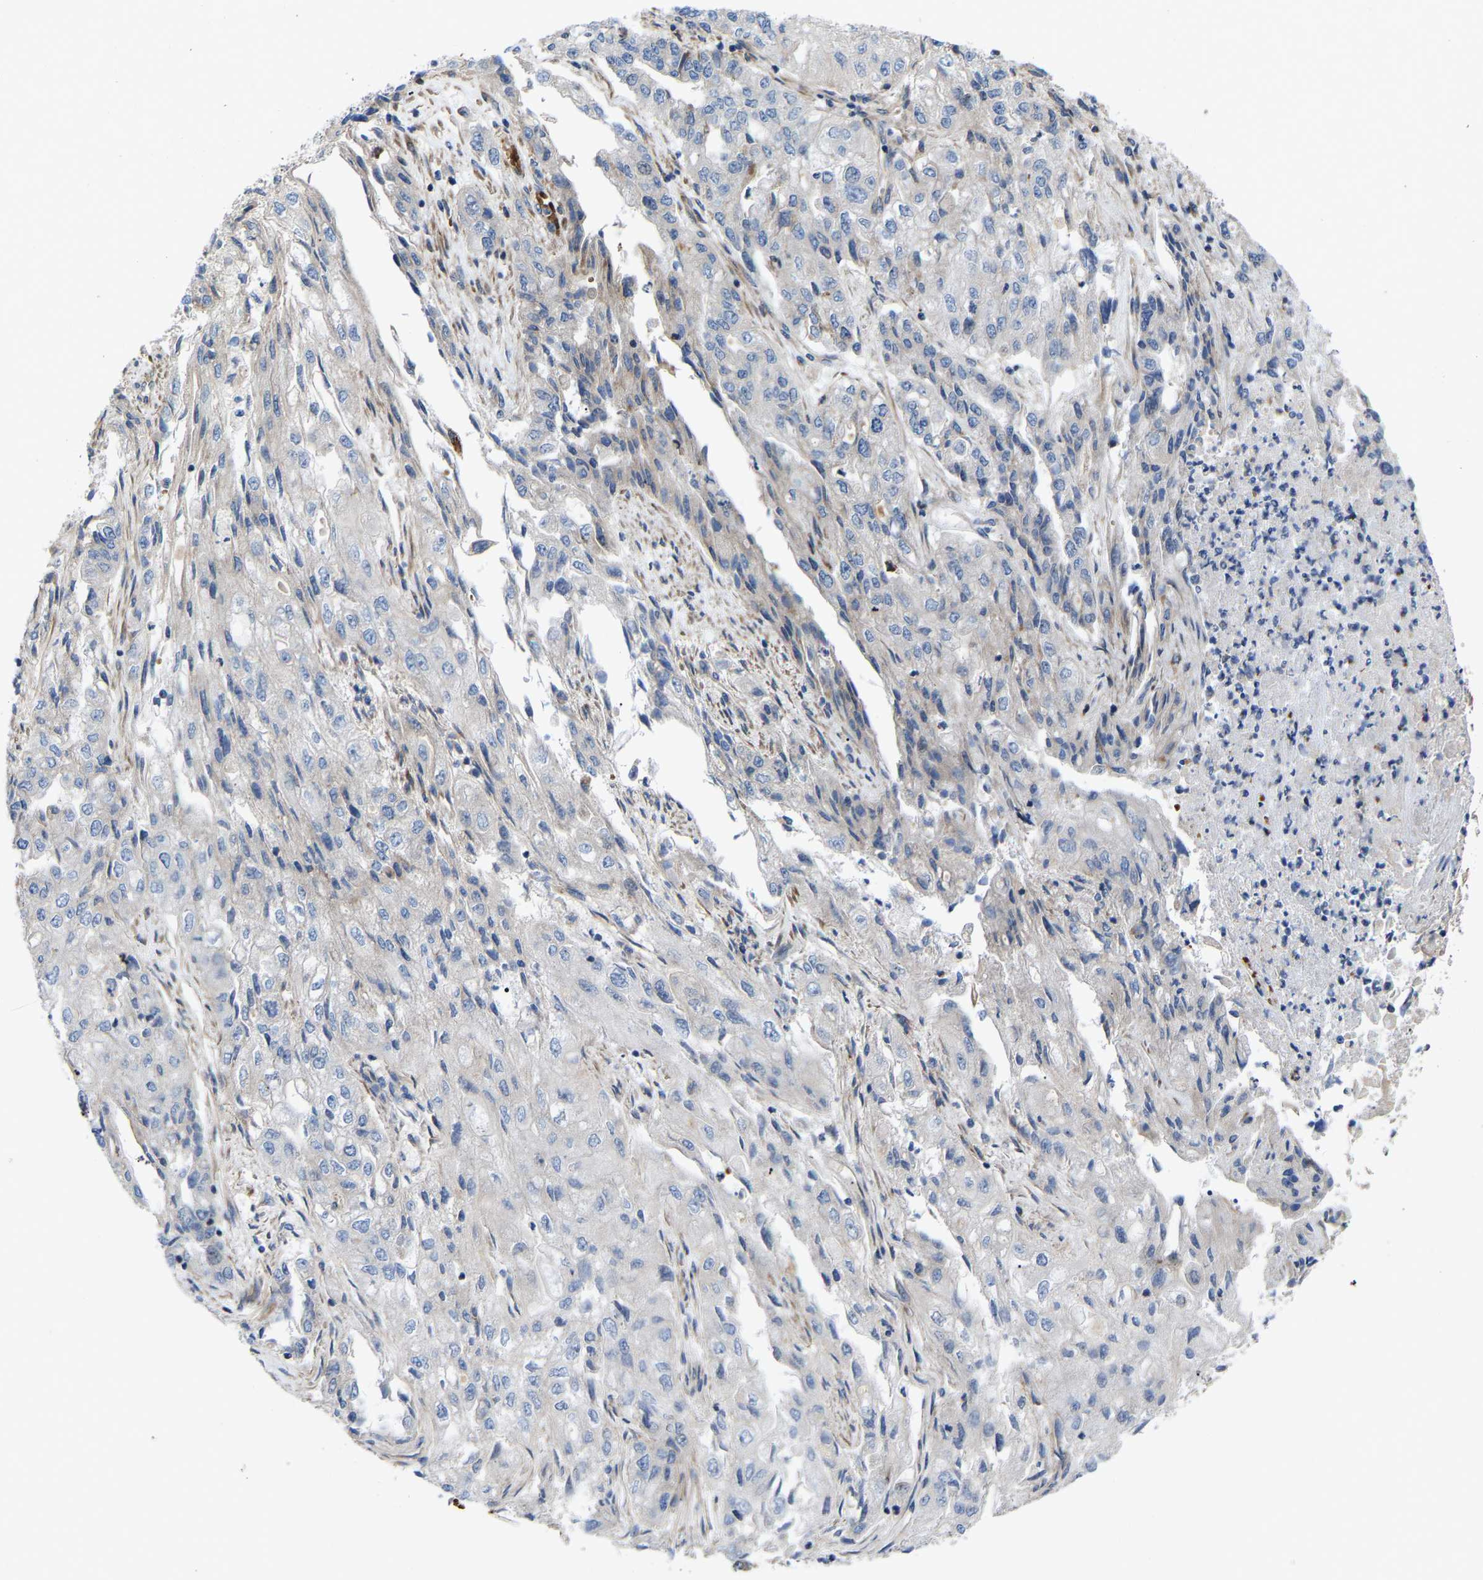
{"staining": {"intensity": "weak", "quantity": "<25%", "location": "cytoplasmic/membranous"}, "tissue": "endometrial cancer", "cell_type": "Tumor cells", "image_type": "cancer", "snomed": [{"axis": "morphology", "description": "Adenocarcinoma, NOS"}, {"axis": "topography", "description": "Endometrium"}], "caption": "DAB immunohistochemical staining of human endometrial cancer (adenocarcinoma) displays no significant staining in tumor cells. Brightfield microscopy of immunohistochemistry (IHC) stained with DAB (brown) and hematoxylin (blue), captured at high magnification.", "gene": "TOR1B", "patient": {"sex": "female", "age": 49}}